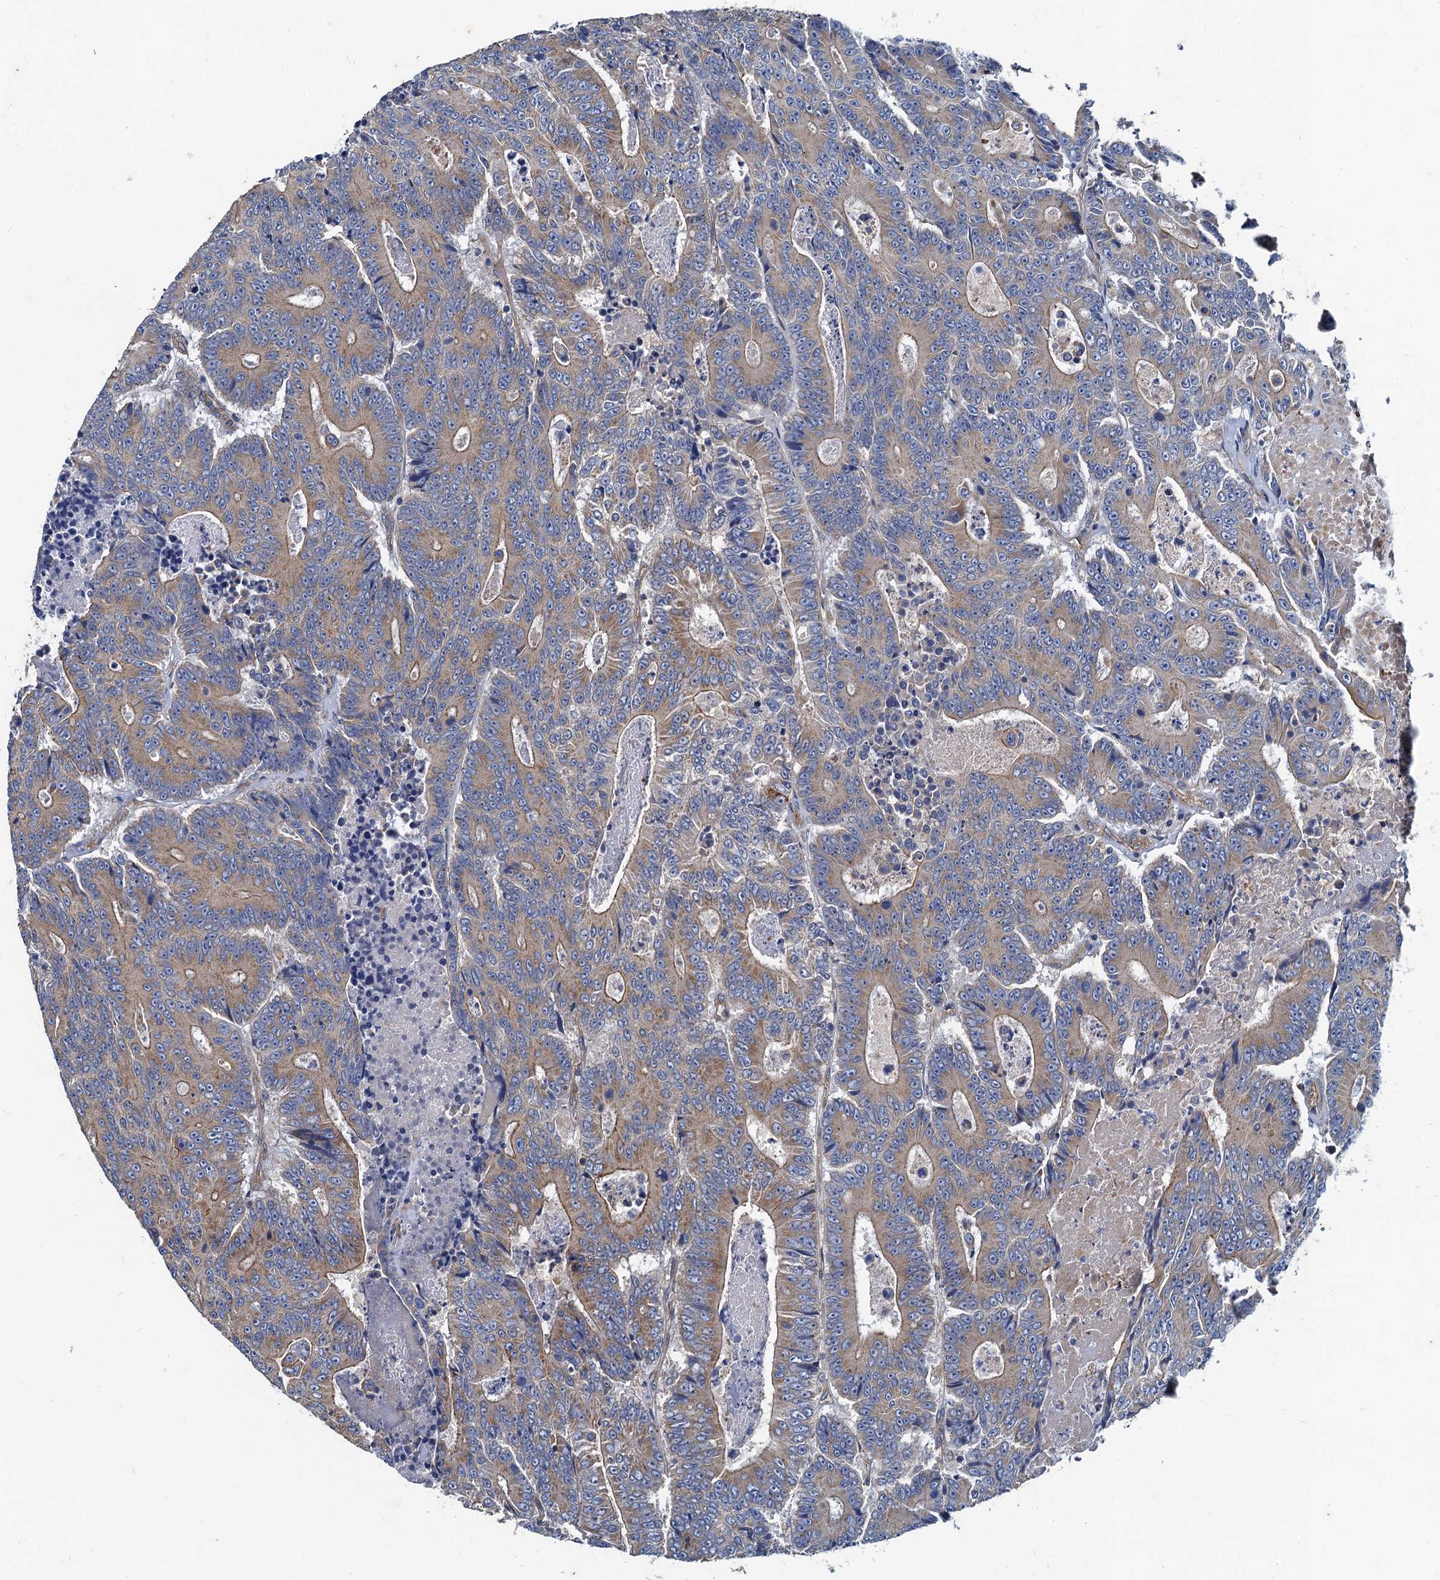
{"staining": {"intensity": "weak", "quantity": ">75%", "location": "cytoplasmic/membranous"}, "tissue": "colorectal cancer", "cell_type": "Tumor cells", "image_type": "cancer", "snomed": [{"axis": "morphology", "description": "Adenocarcinoma, NOS"}, {"axis": "topography", "description": "Colon"}], "caption": "Colorectal cancer (adenocarcinoma) was stained to show a protein in brown. There is low levels of weak cytoplasmic/membranous positivity in about >75% of tumor cells. (DAB (3,3'-diaminobenzidine) IHC with brightfield microscopy, high magnification).", "gene": "NGRN", "patient": {"sex": "male", "age": 83}}